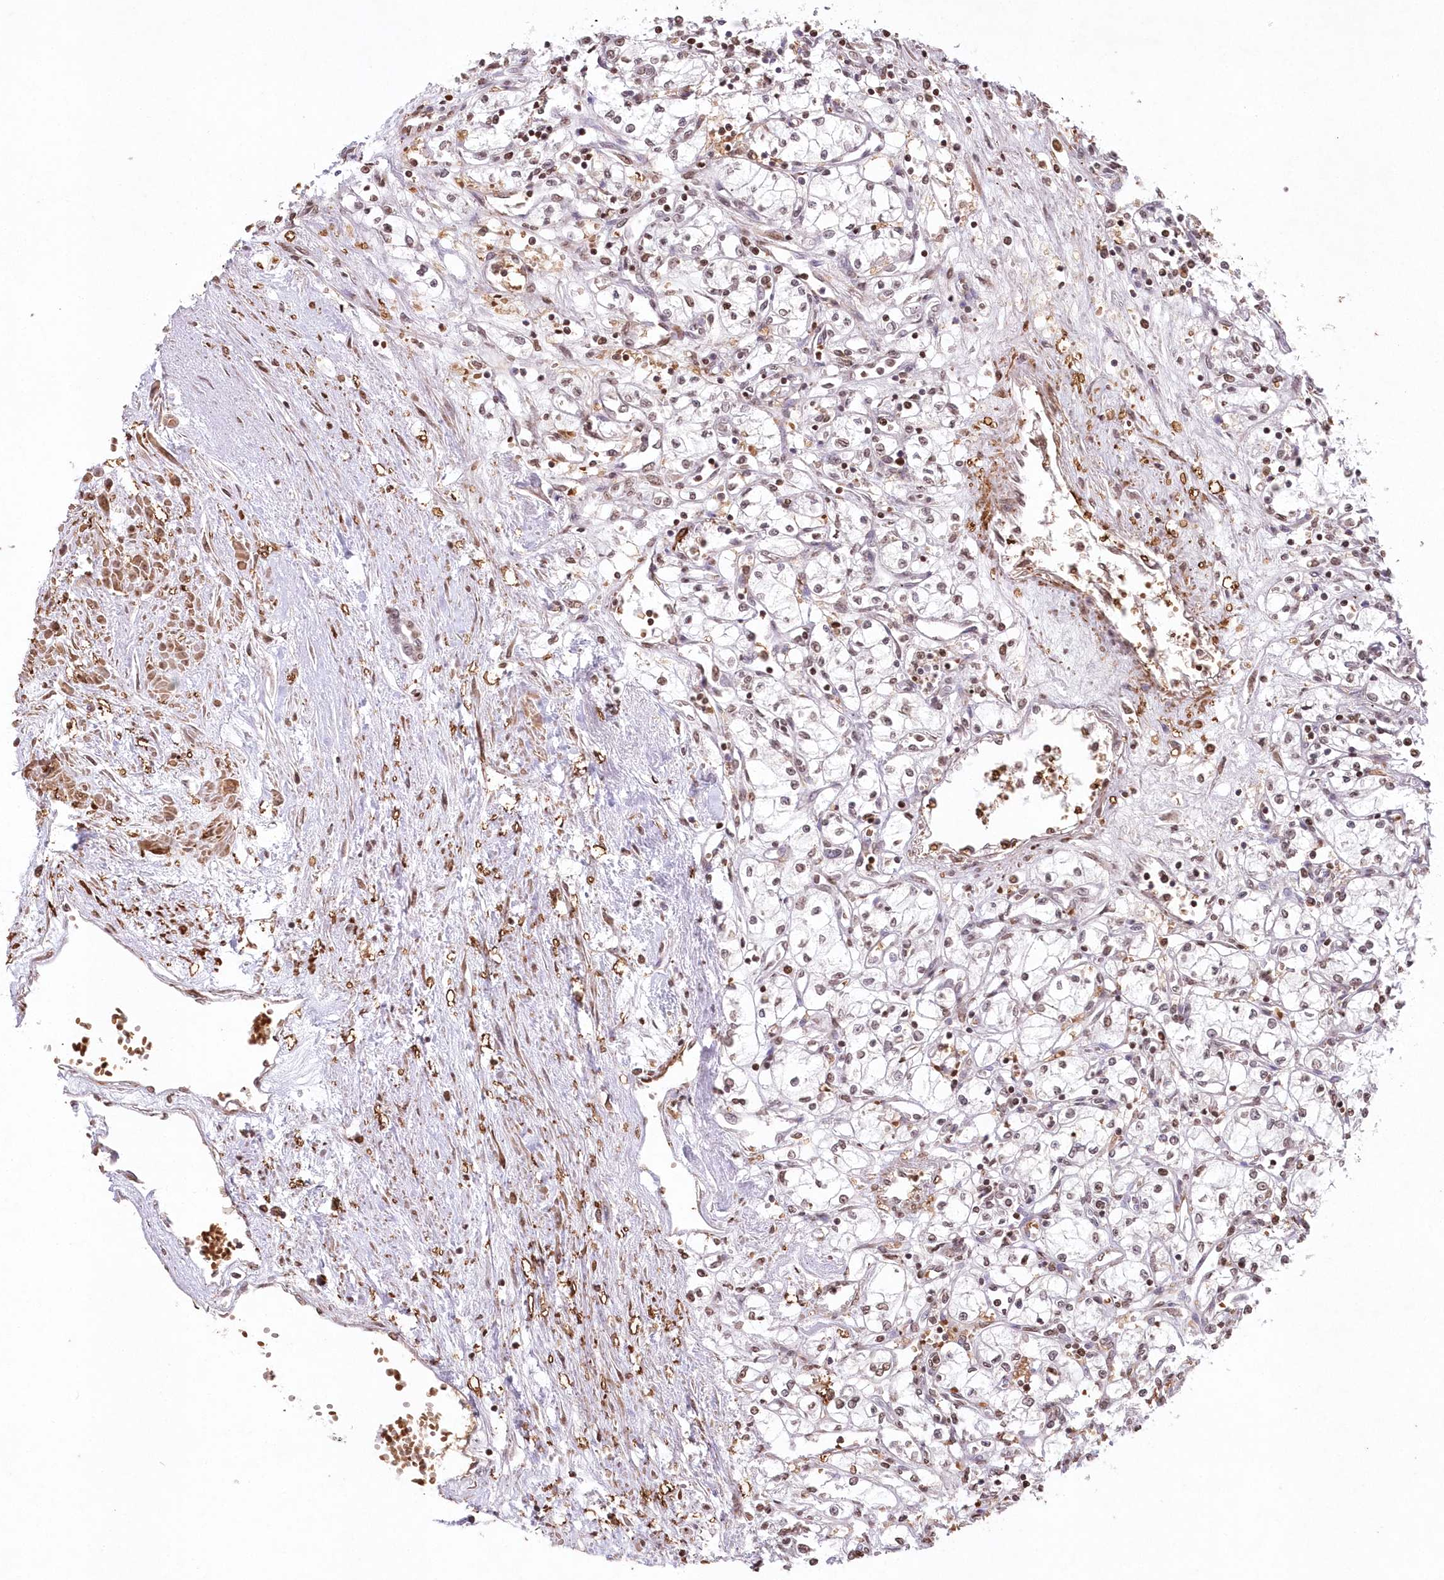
{"staining": {"intensity": "moderate", "quantity": "<25%", "location": "nuclear"}, "tissue": "renal cancer", "cell_type": "Tumor cells", "image_type": "cancer", "snomed": [{"axis": "morphology", "description": "Adenocarcinoma, NOS"}, {"axis": "topography", "description": "Kidney"}], "caption": "Brown immunohistochemical staining in human renal cancer exhibits moderate nuclear positivity in approximately <25% of tumor cells.", "gene": "RBM27", "patient": {"sex": "male", "age": 59}}